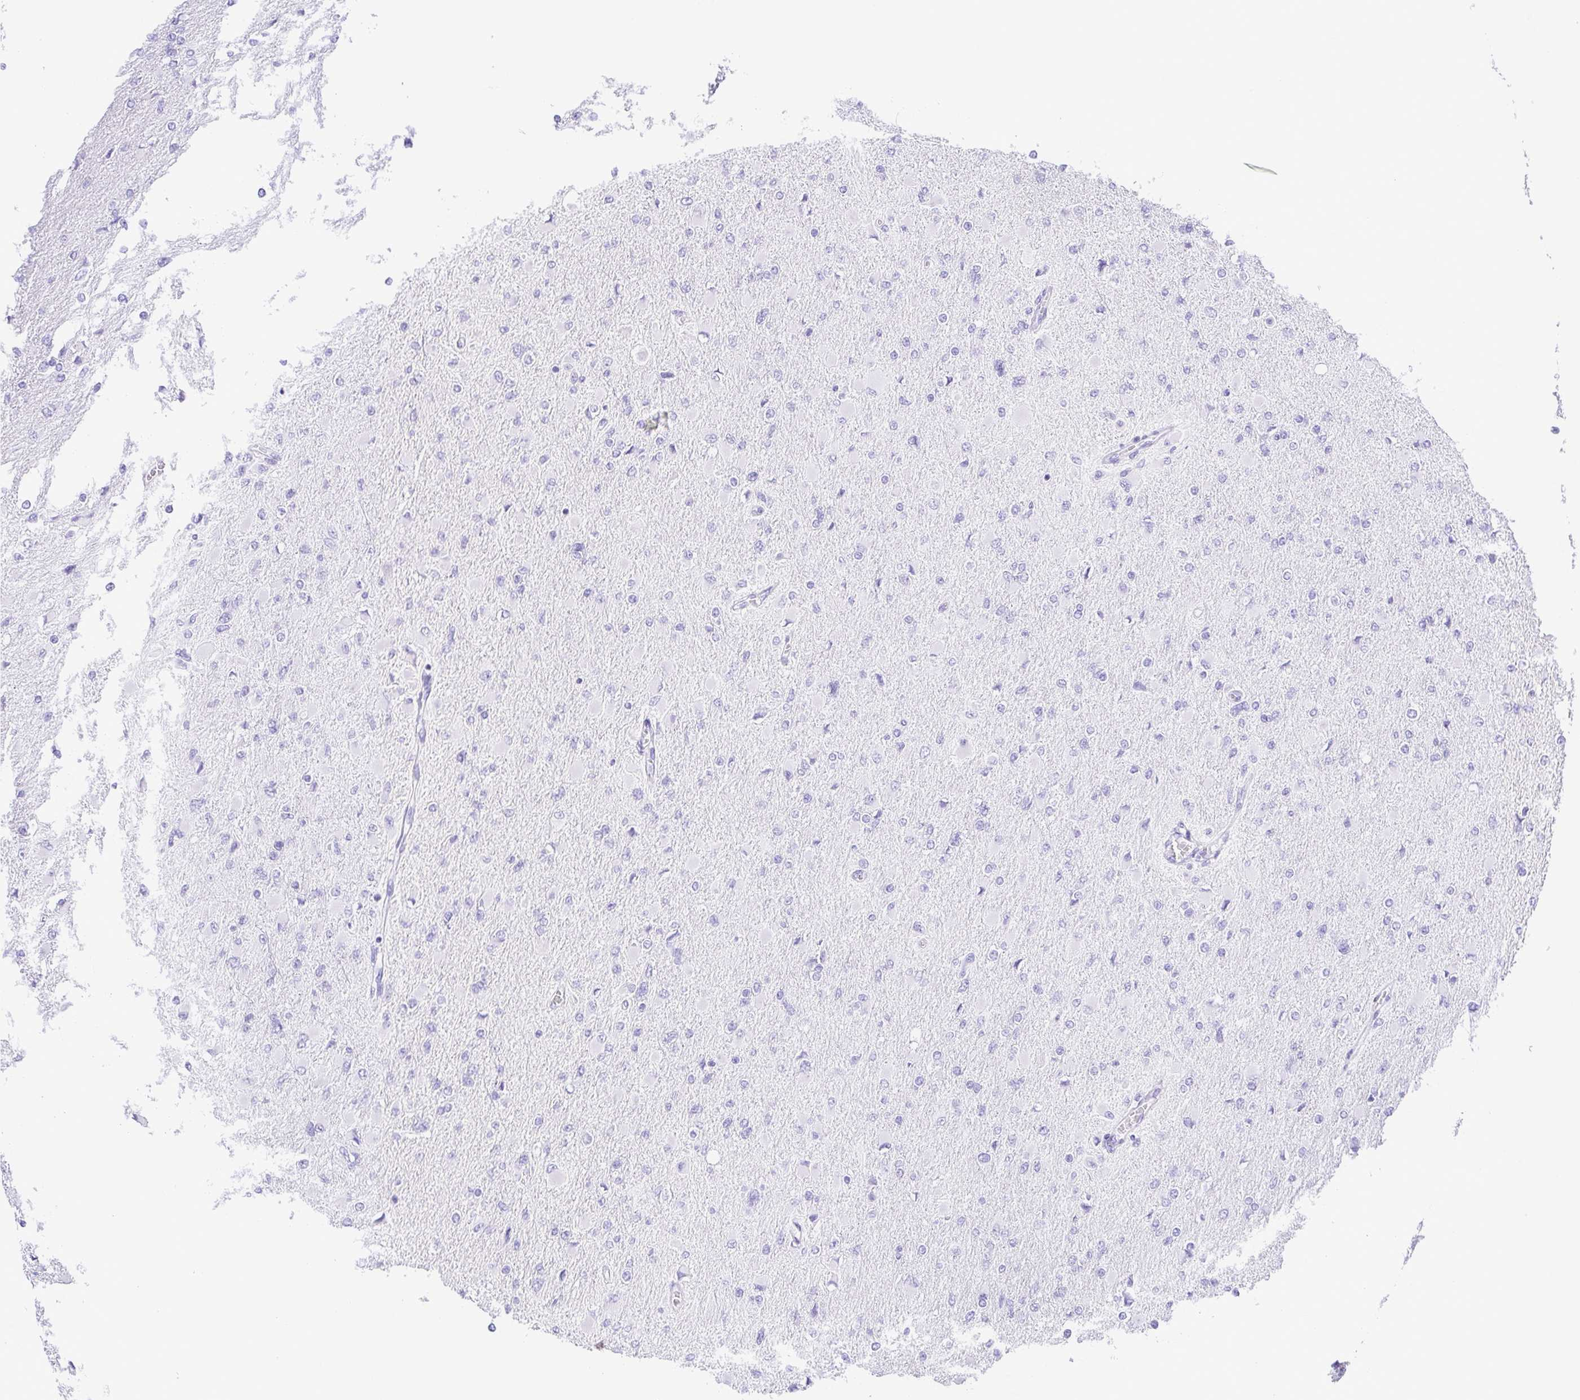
{"staining": {"intensity": "negative", "quantity": "none", "location": "none"}, "tissue": "glioma", "cell_type": "Tumor cells", "image_type": "cancer", "snomed": [{"axis": "morphology", "description": "Glioma, malignant, High grade"}, {"axis": "topography", "description": "Cerebral cortex"}], "caption": "High magnification brightfield microscopy of glioma stained with DAB (brown) and counterstained with hematoxylin (blue): tumor cells show no significant staining.", "gene": "CDSN", "patient": {"sex": "female", "age": 36}}